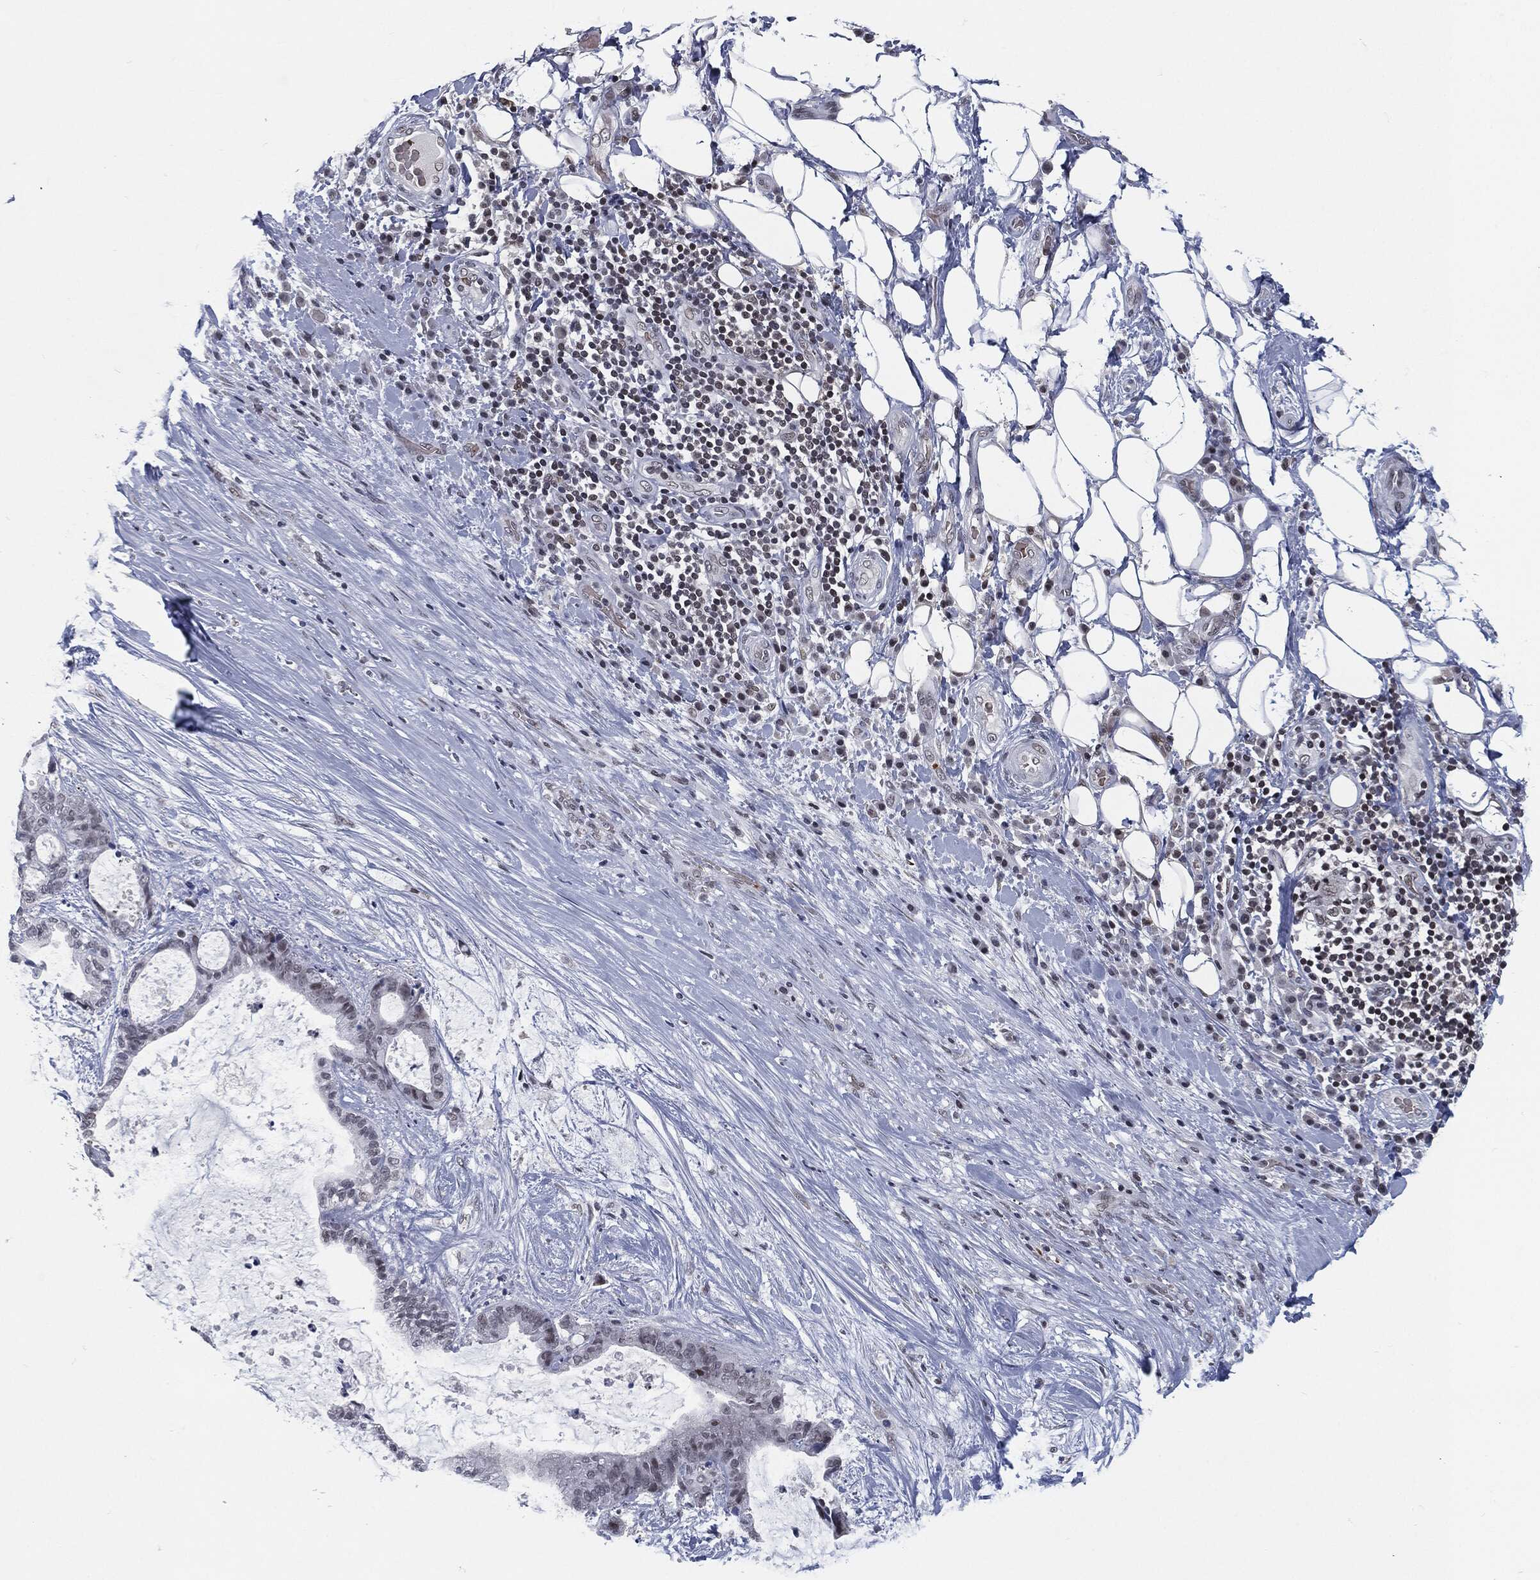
{"staining": {"intensity": "negative", "quantity": "none", "location": "none"}, "tissue": "liver cancer", "cell_type": "Tumor cells", "image_type": "cancer", "snomed": [{"axis": "morphology", "description": "Cholangiocarcinoma"}, {"axis": "topography", "description": "Liver"}], "caption": "Tumor cells are negative for protein expression in human liver cancer (cholangiocarcinoma).", "gene": "ANXA1", "patient": {"sex": "female", "age": 73}}